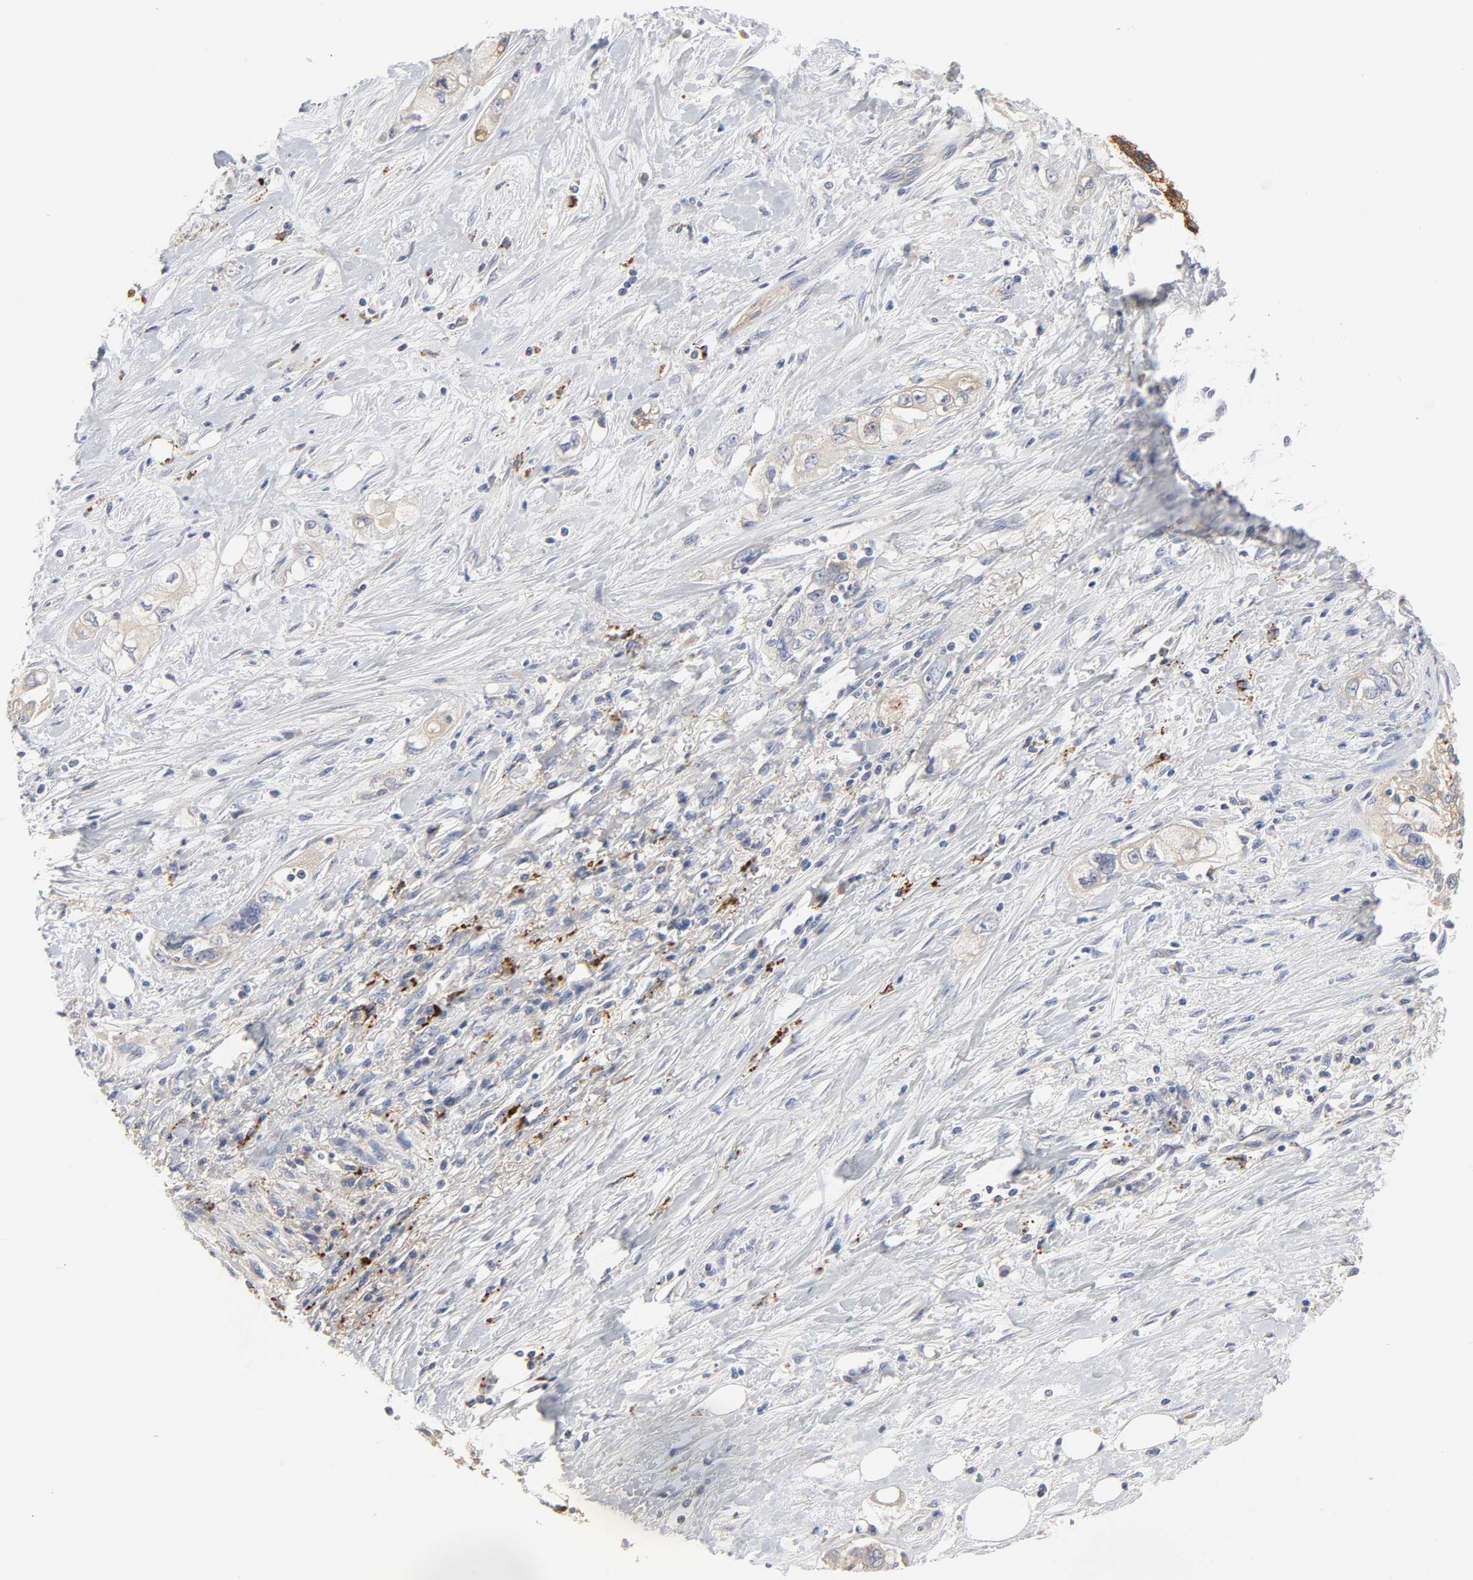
{"staining": {"intensity": "weak", "quantity": ">75%", "location": "cytoplasmic/membranous"}, "tissue": "pancreatic cancer", "cell_type": "Tumor cells", "image_type": "cancer", "snomed": [{"axis": "morphology", "description": "Adenocarcinoma, NOS"}, {"axis": "topography", "description": "Pancreas"}], "caption": "Immunohistochemical staining of adenocarcinoma (pancreatic) shows weak cytoplasmic/membranous protein positivity in about >75% of tumor cells. (Brightfield microscopy of DAB IHC at high magnification).", "gene": "C17orf75", "patient": {"sex": "male", "age": 70}}